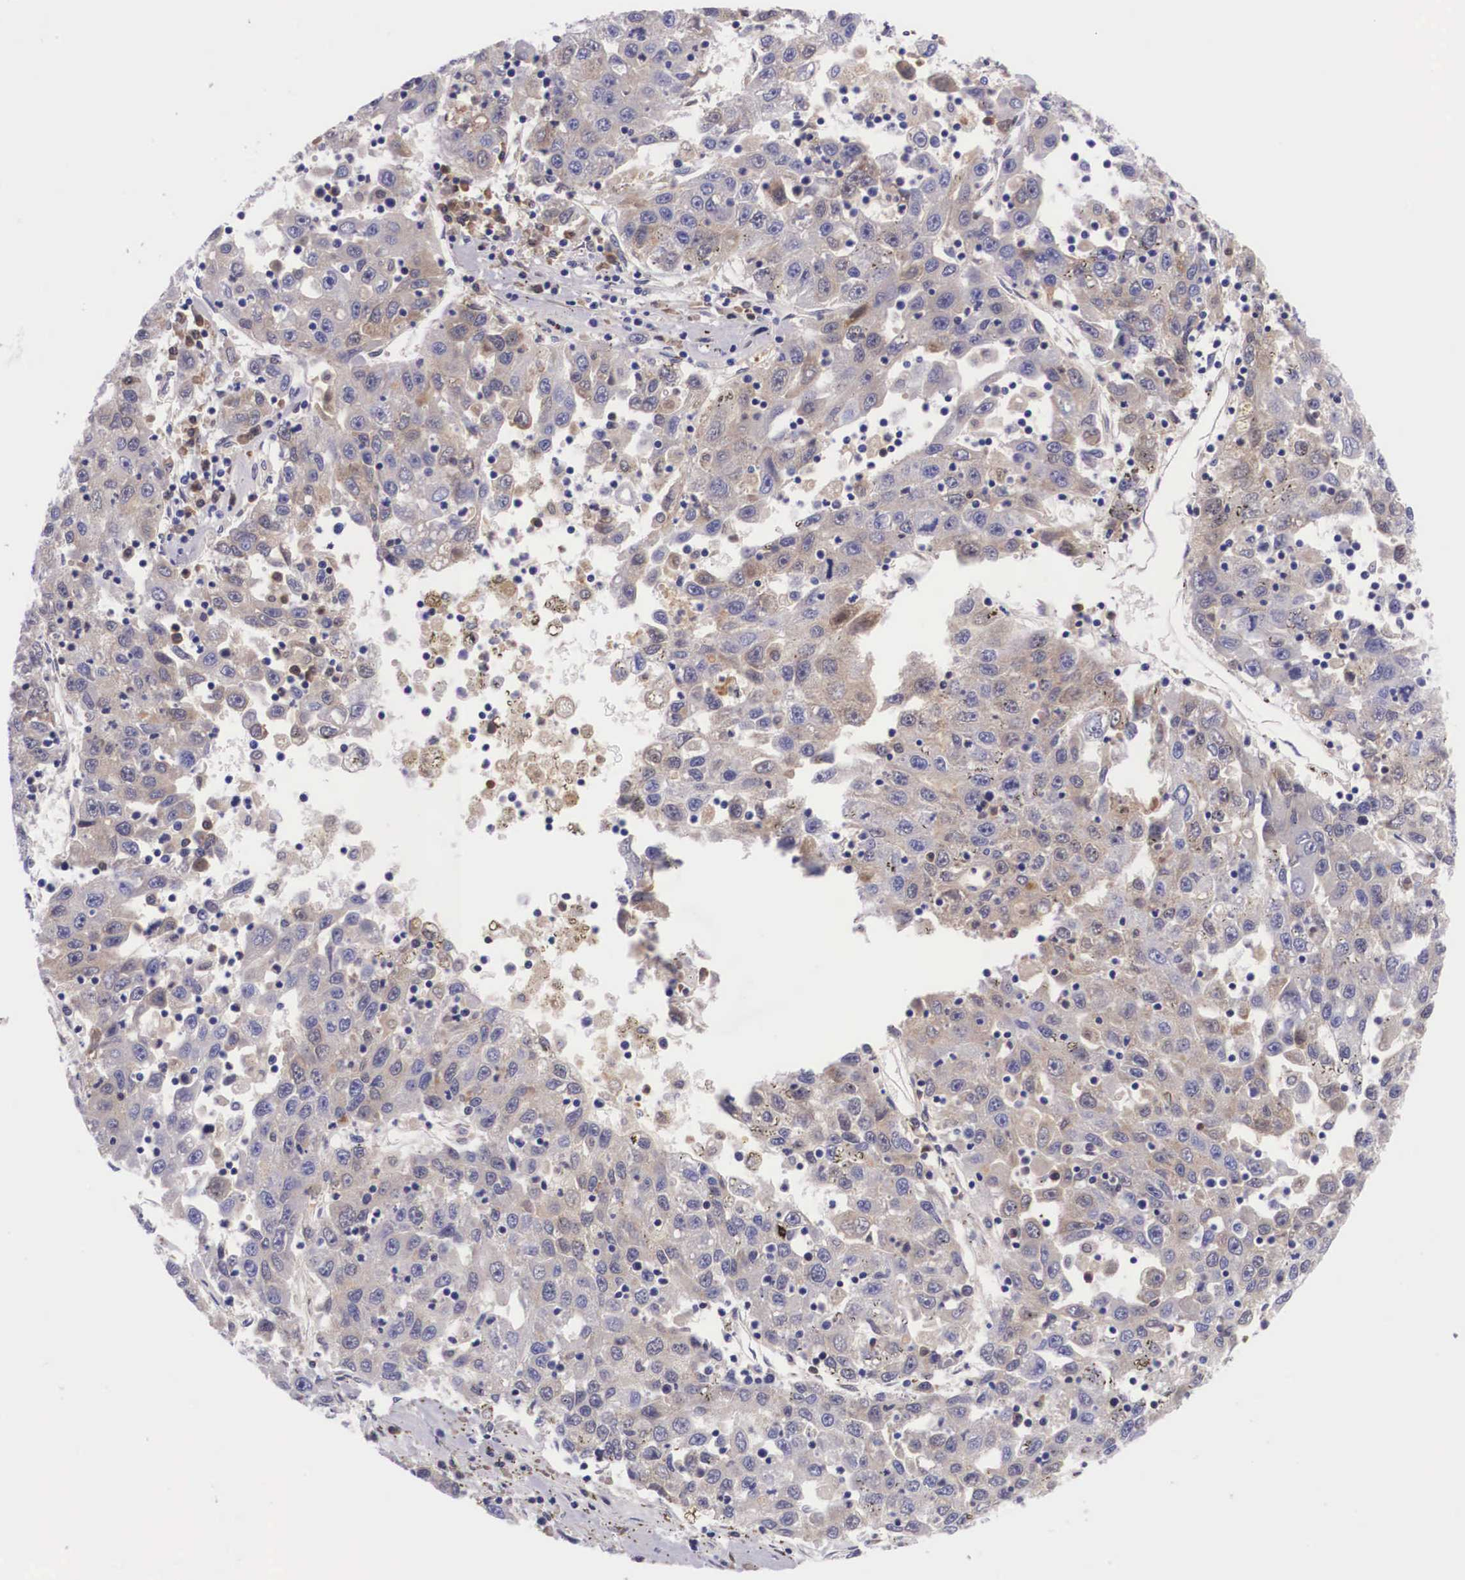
{"staining": {"intensity": "weak", "quantity": "25%-75%", "location": "cytoplasmic/membranous"}, "tissue": "liver cancer", "cell_type": "Tumor cells", "image_type": "cancer", "snomed": [{"axis": "morphology", "description": "Carcinoma, Hepatocellular, NOS"}, {"axis": "topography", "description": "Liver"}], "caption": "Immunohistochemistry image of neoplastic tissue: human liver cancer stained using immunohistochemistry (IHC) displays low levels of weak protein expression localized specifically in the cytoplasmic/membranous of tumor cells, appearing as a cytoplasmic/membranous brown color.", "gene": "PLG", "patient": {"sex": "male", "age": 49}}